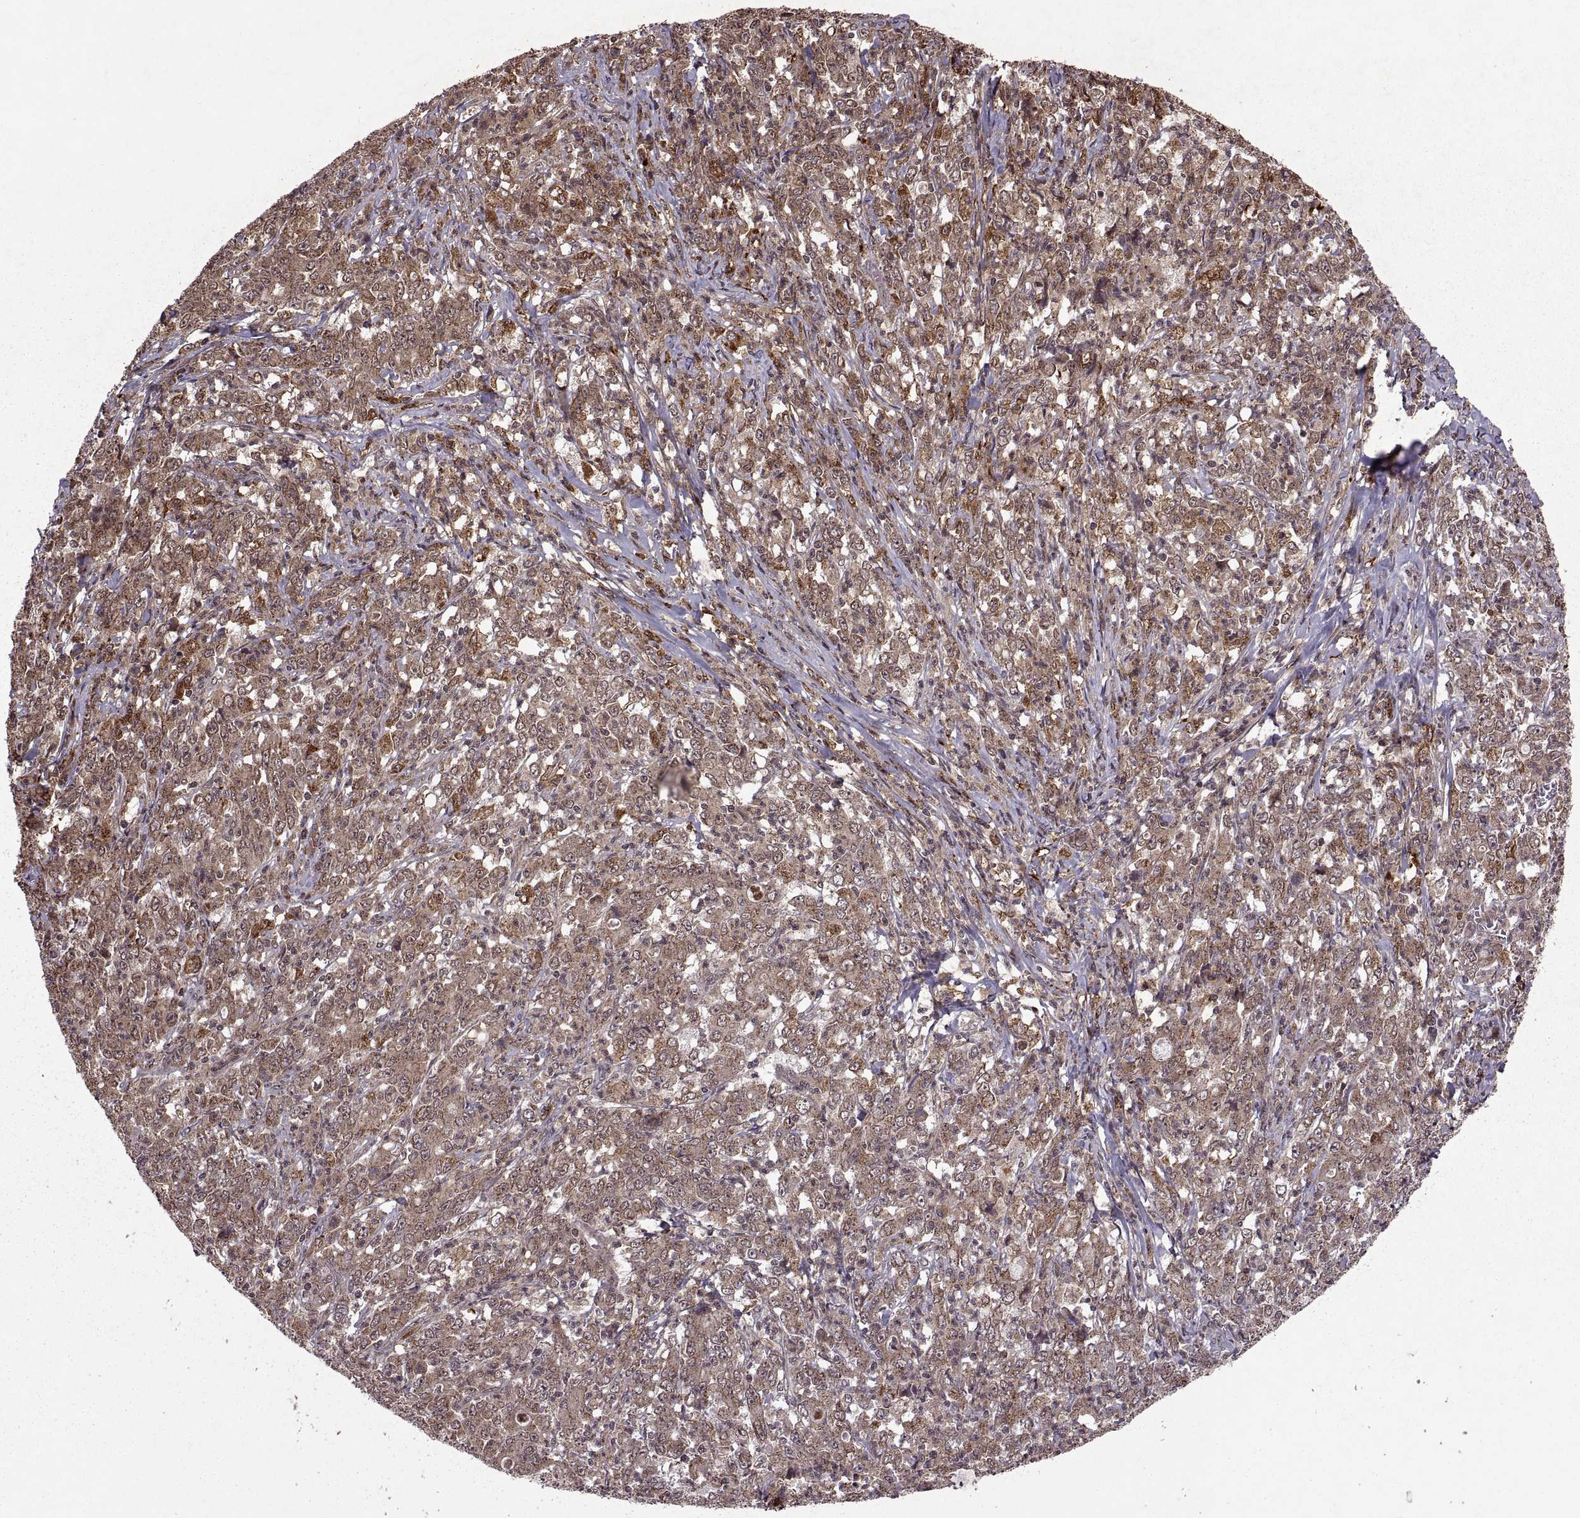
{"staining": {"intensity": "moderate", "quantity": ">75%", "location": "cytoplasmic/membranous"}, "tissue": "stomach cancer", "cell_type": "Tumor cells", "image_type": "cancer", "snomed": [{"axis": "morphology", "description": "Adenocarcinoma, NOS"}, {"axis": "topography", "description": "Stomach, lower"}], "caption": "Immunohistochemistry of human stomach cancer reveals medium levels of moderate cytoplasmic/membranous expression in approximately >75% of tumor cells. (DAB = brown stain, brightfield microscopy at high magnification).", "gene": "PTOV1", "patient": {"sex": "female", "age": 71}}